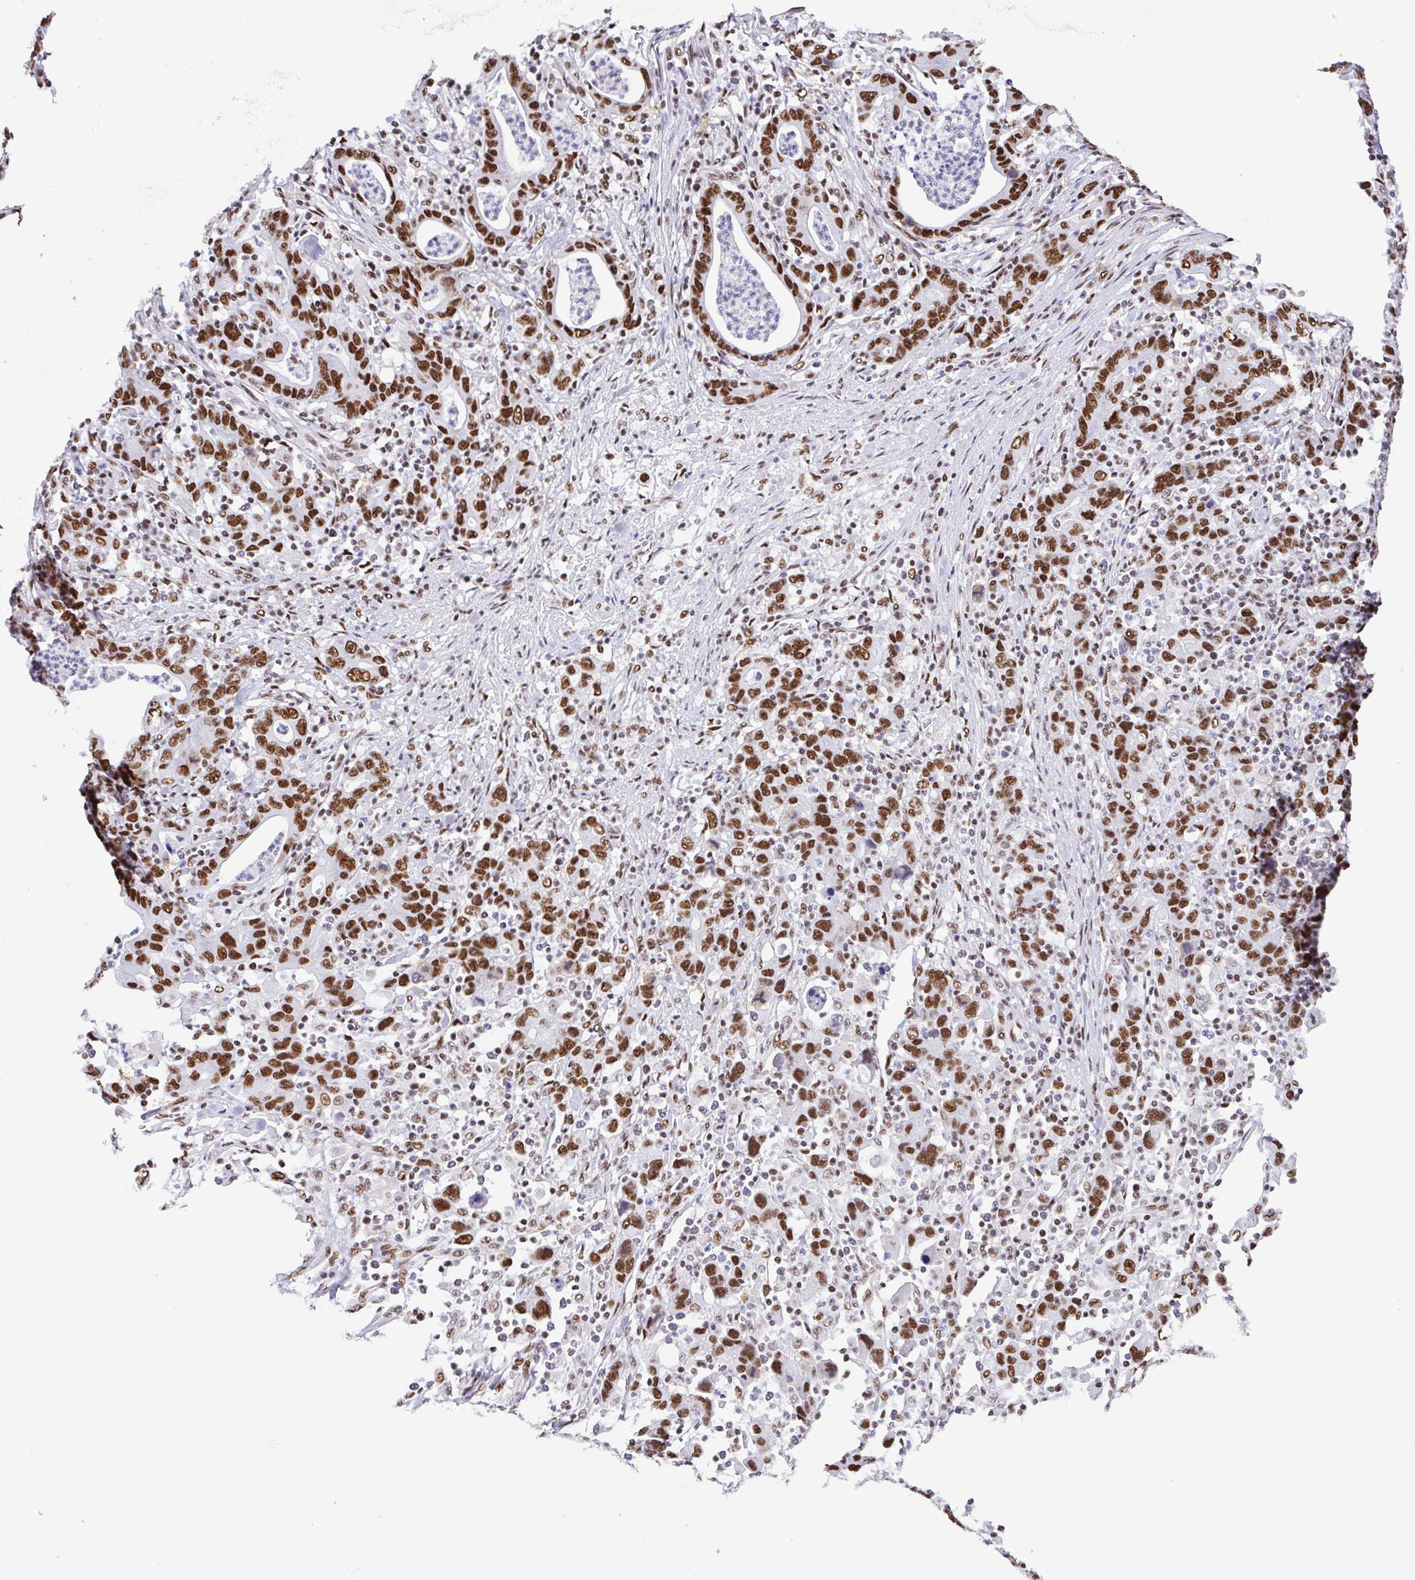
{"staining": {"intensity": "strong", "quantity": ">75%", "location": "nuclear"}, "tissue": "stomach cancer", "cell_type": "Tumor cells", "image_type": "cancer", "snomed": [{"axis": "morphology", "description": "Adenocarcinoma, NOS"}, {"axis": "topography", "description": "Stomach, upper"}], "caption": "A histopathology image of stomach cancer (adenocarcinoma) stained for a protein reveals strong nuclear brown staining in tumor cells.", "gene": "TRIM28", "patient": {"sex": "male", "age": 69}}